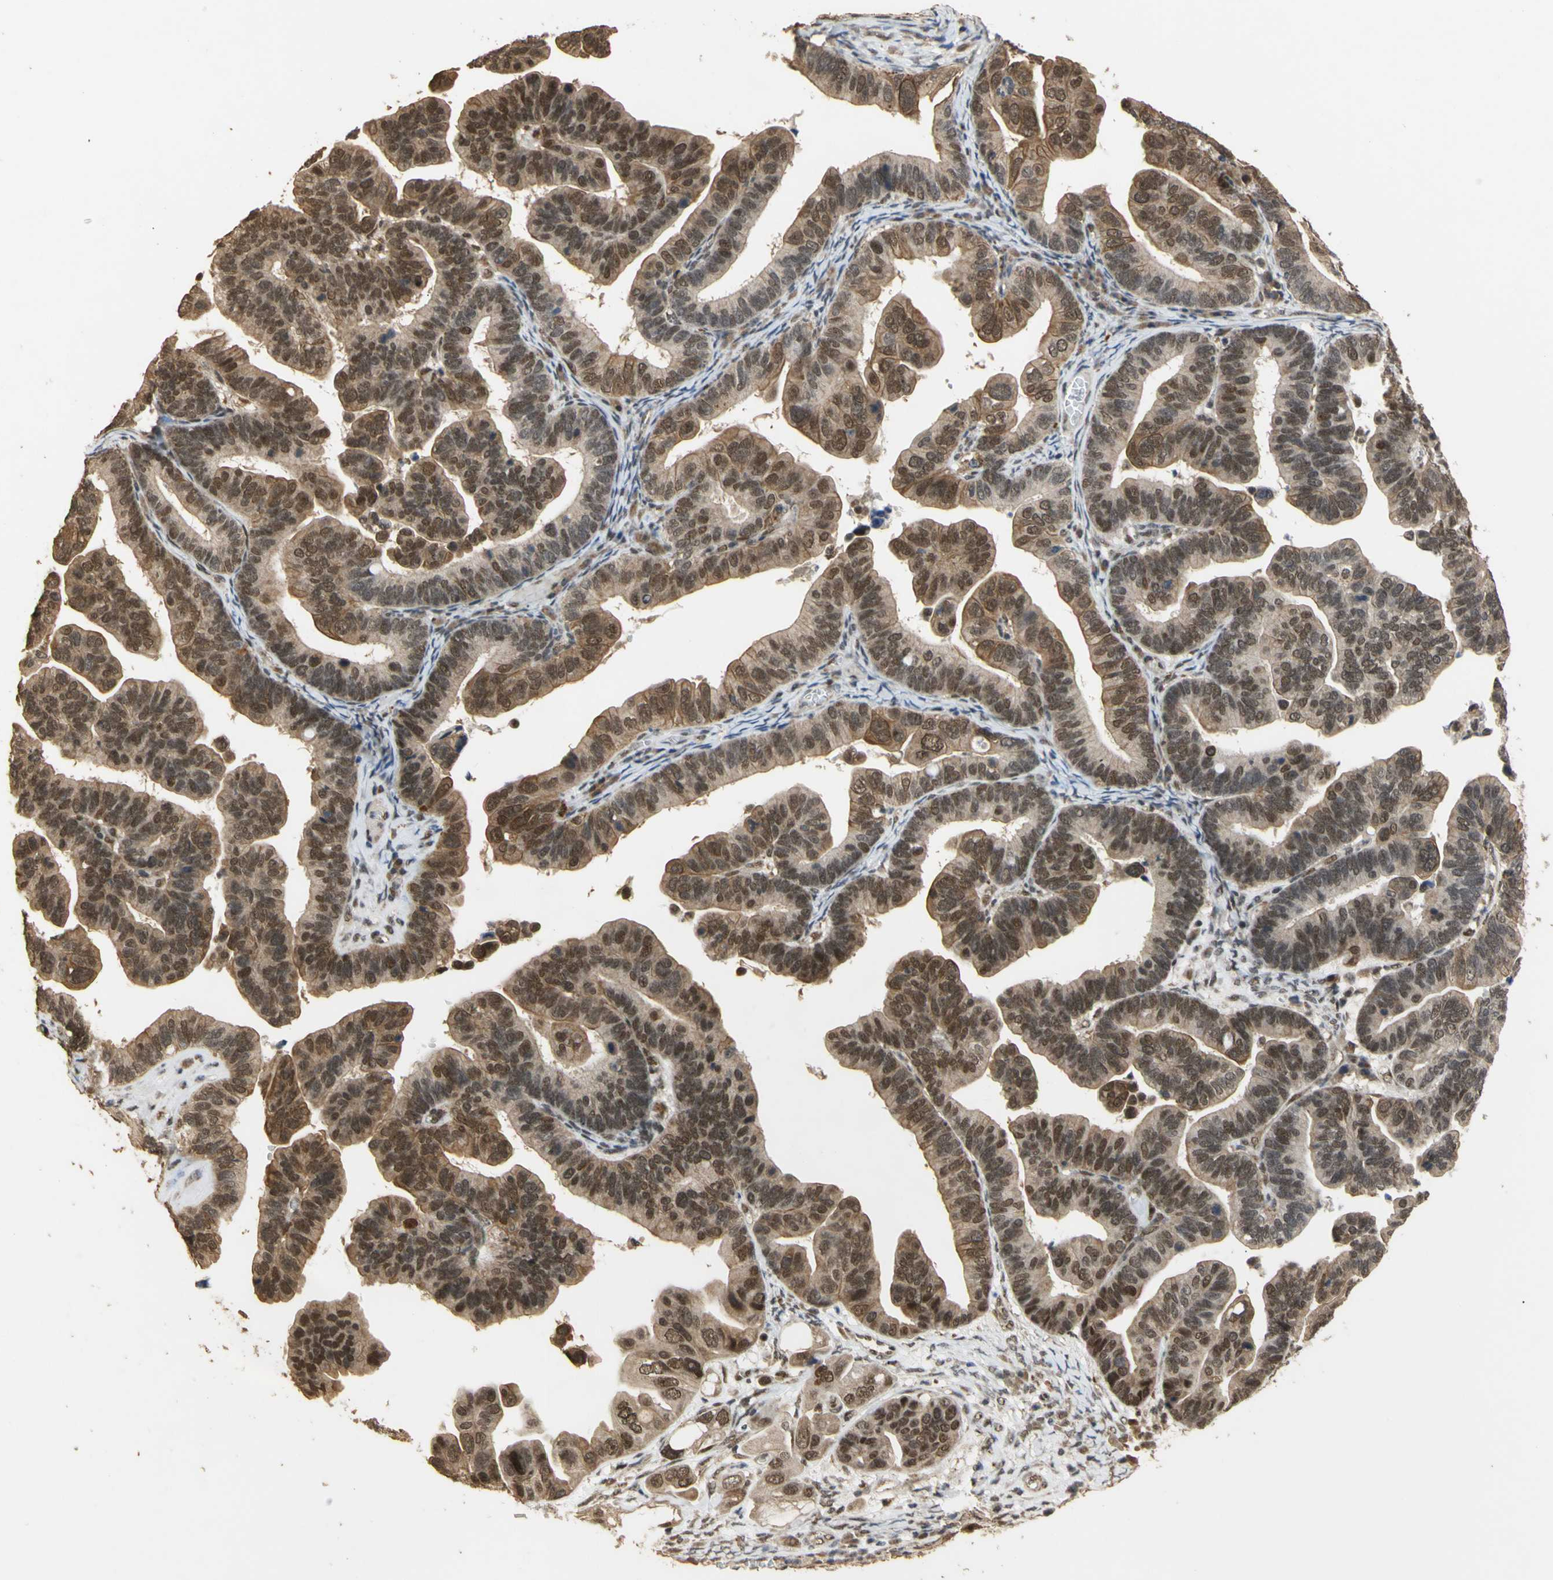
{"staining": {"intensity": "moderate", "quantity": ">75%", "location": "cytoplasmic/membranous,nuclear"}, "tissue": "ovarian cancer", "cell_type": "Tumor cells", "image_type": "cancer", "snomed": [{"axis": "morphology", "description": "Cystadenocarcinoma, serous, NOS"}, {"axis": "topography", "description": "Ovary"}], "caption": "DAB immunohistochemical staining of serous cystadenocarcinoma (ovarian) reveals moderate cytoplasmic/membranous and nuclear protein positivity in about >75% of tumor cells.", "gene": "GTF2E2", "patient": {"sex": "female", "age": 56}}